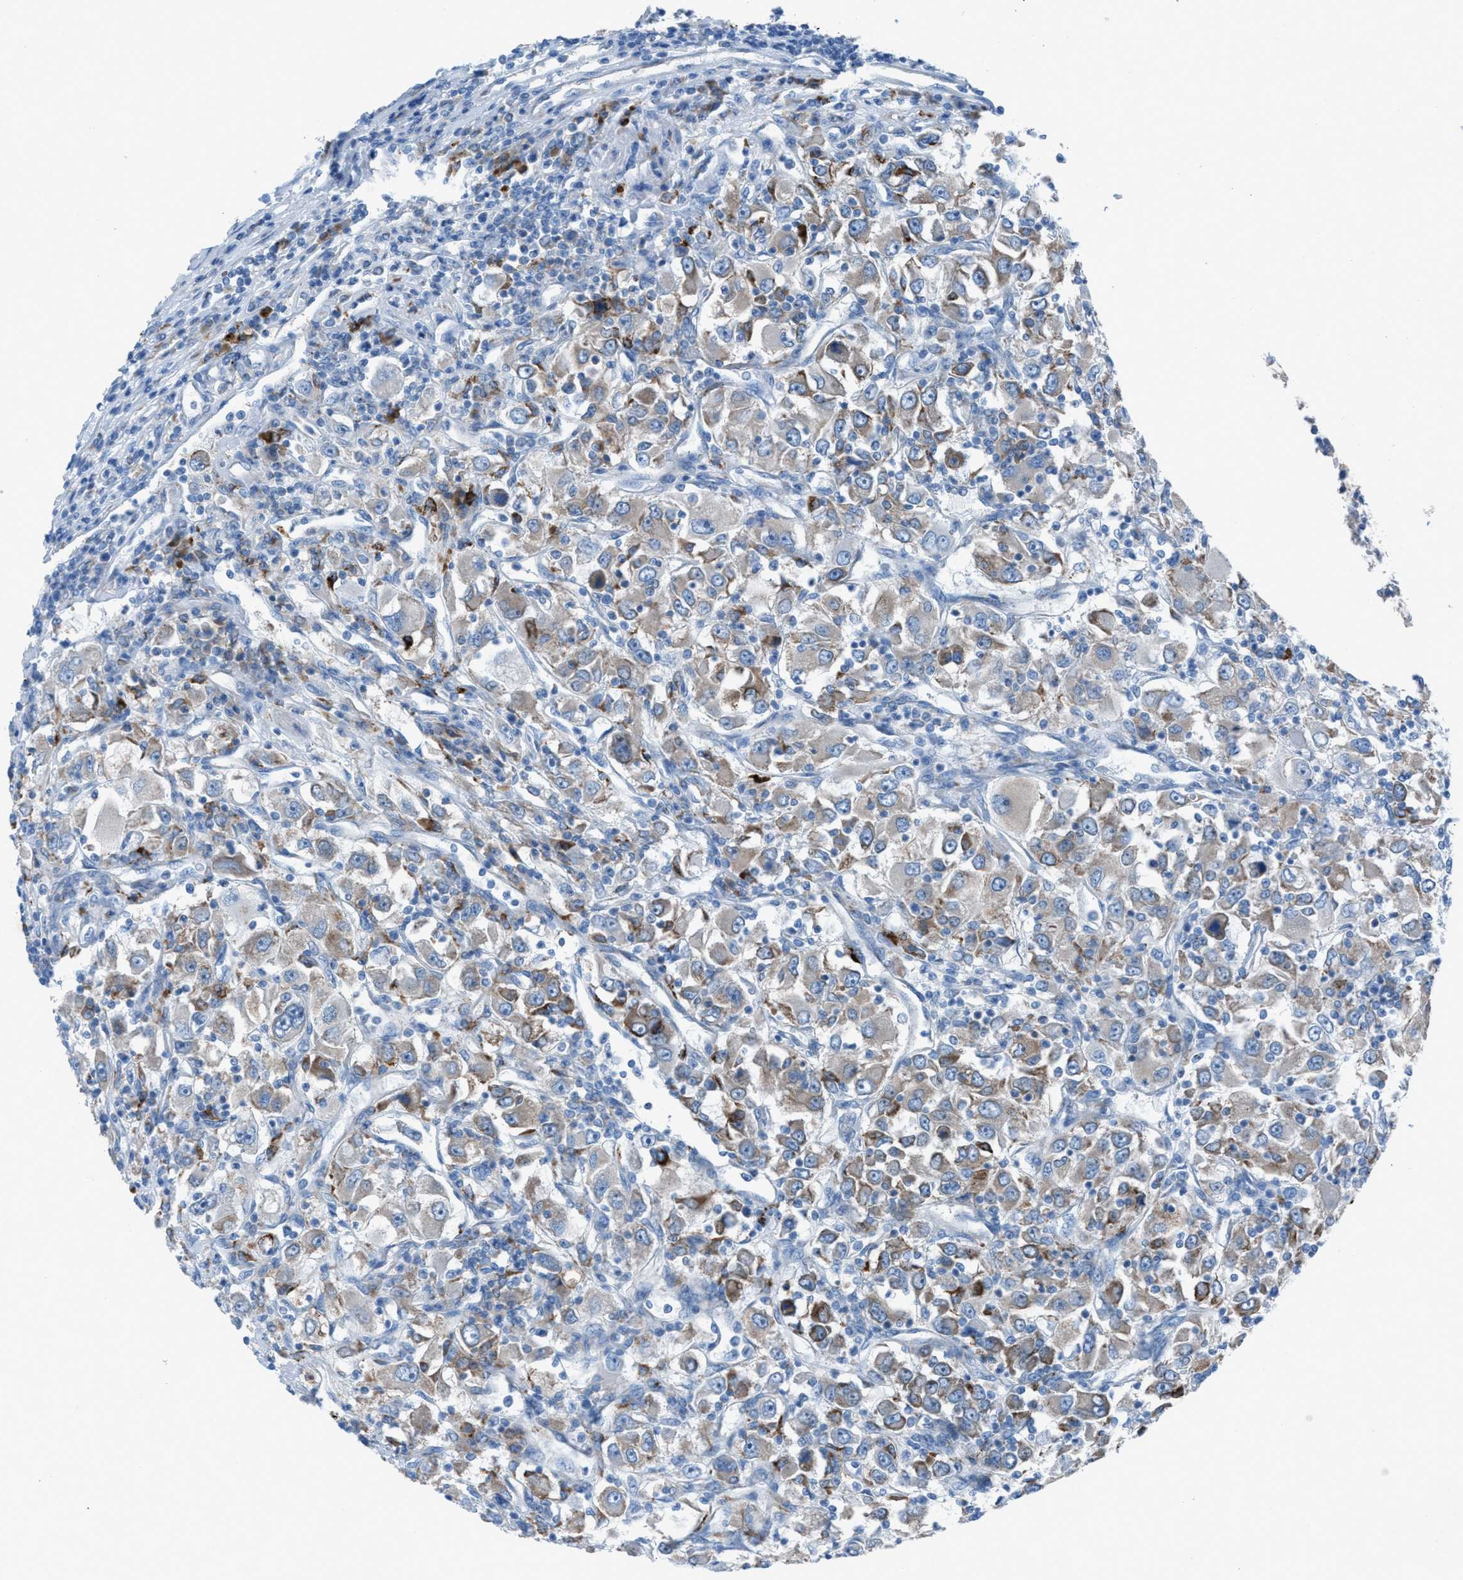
{"staining": {"intensity": "moderate", "quantity": "<25%", "location": "cytoplasmic/membranous"}, "tissue": "renal cancer", "cell_type": "Tumor cells", "image_type": "cancer", "snomed": [{"axis": "morphology", "description": "Adenocarcinoma, NOS"}, {"axis": "topography", "description": "Kidney"}], "caption": "IHC (DAB (3,3'-diaminobenzidine)) staining of adenocarcinoma (renal) demonstrates moderate cytoplasmic/membranous protein expression in approximately <25% of tumor cells.", "gene": "CD1B", "patient": {"sex": "female", "age": 52}}